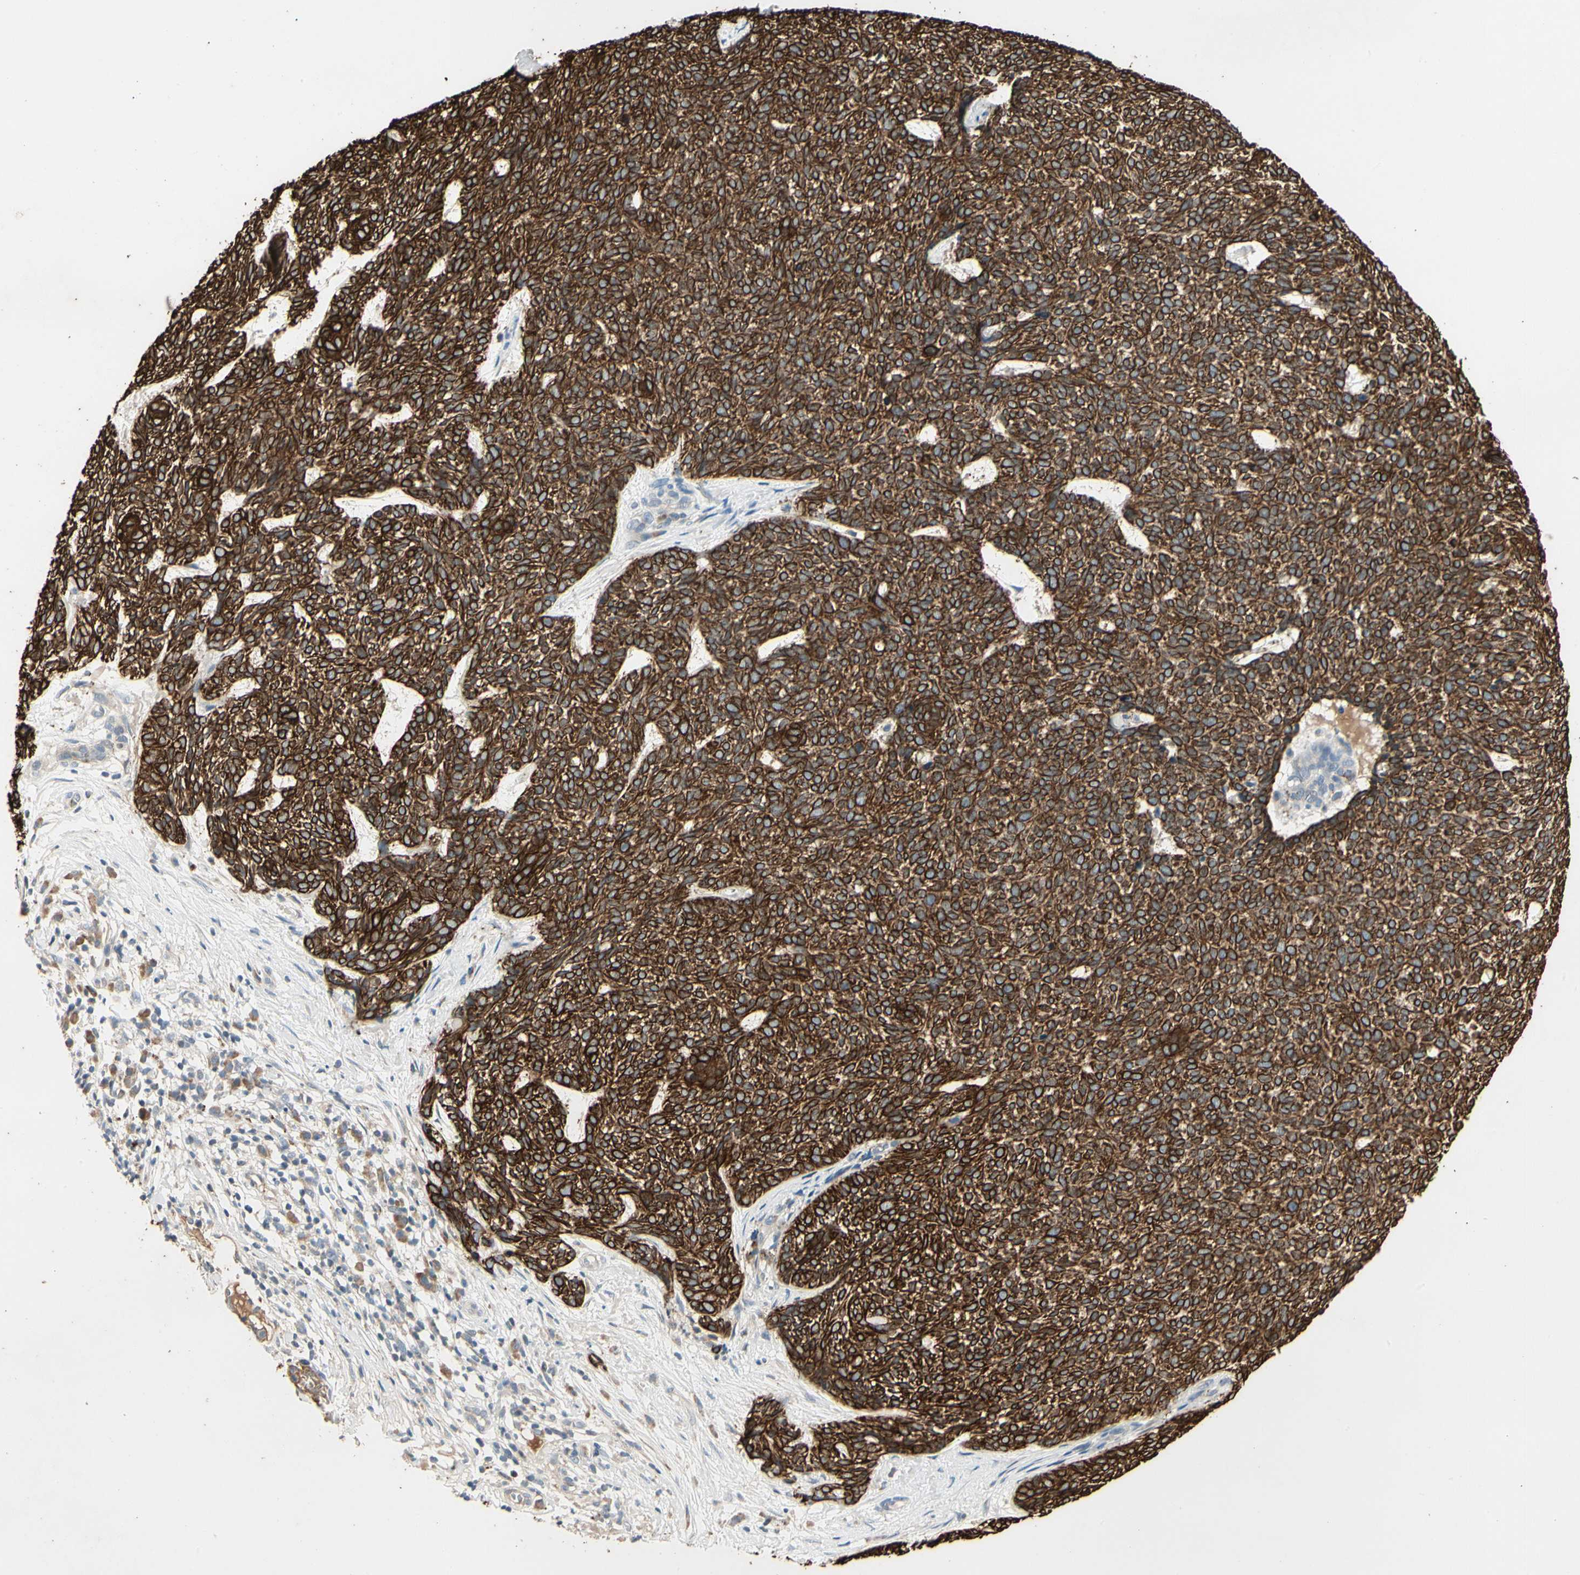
{"staining": {"intensity": "strong", "quantity": ">75%", "location": "cytoplasmic/membranous"}, "tissue": "skin cancer", "cell_type": "Tumor cells", "image_type": "cancer", "snomed": [{"axis": "morphology", "description": "Basal cell carcinoma"}, {"axis": "topography", "description": "Skin"}], "caption": "Skin cancer (basal cell carcinoma) stained for a protein reveals strong cytoplasmic/membranous positivity in tumor cells.", "gene": "SKIL", "patient": {"sex": "female", "age": 84}}